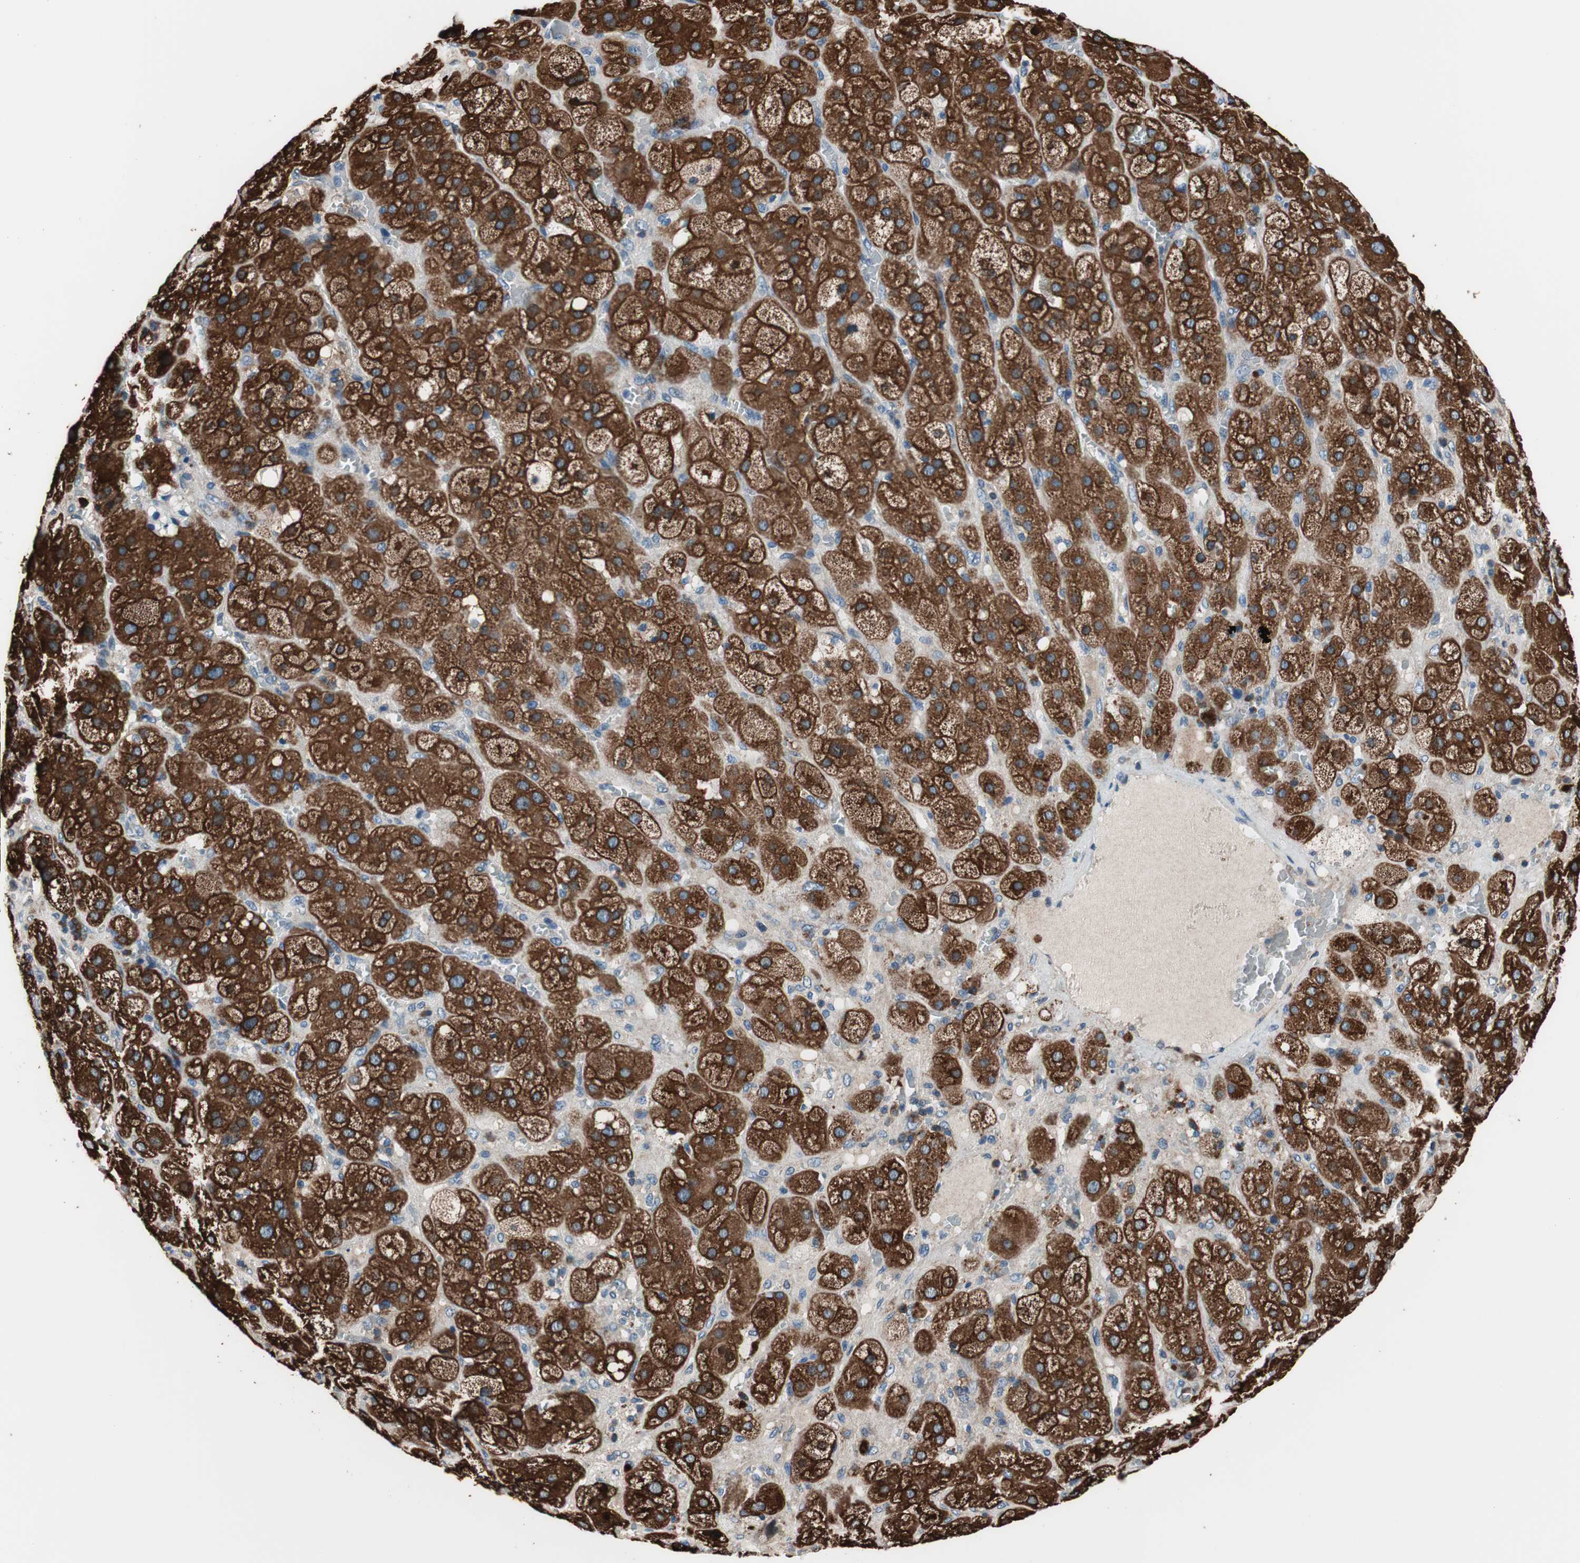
{"staining": {"intensity": "strong", "quantity": ">75%", "location": "cytoplasmic/membranous"}, "tissue": "adrenal gland", "cell_type": "Glandular cells", "image_type": "normal", "snomed": [{"axis": "morphology", "description": "Normal tissue, NOS"}, {"axis": "topography", "description": "Adrenal gland"}], "caption": "Protein expression analysis of unremarkable adrenal gland reveals strong cytoplasmic/membranous expression in about >75% of glandular cells.", "gene": "PRDX2", "patient": {"sex": "female", "age": 47}}